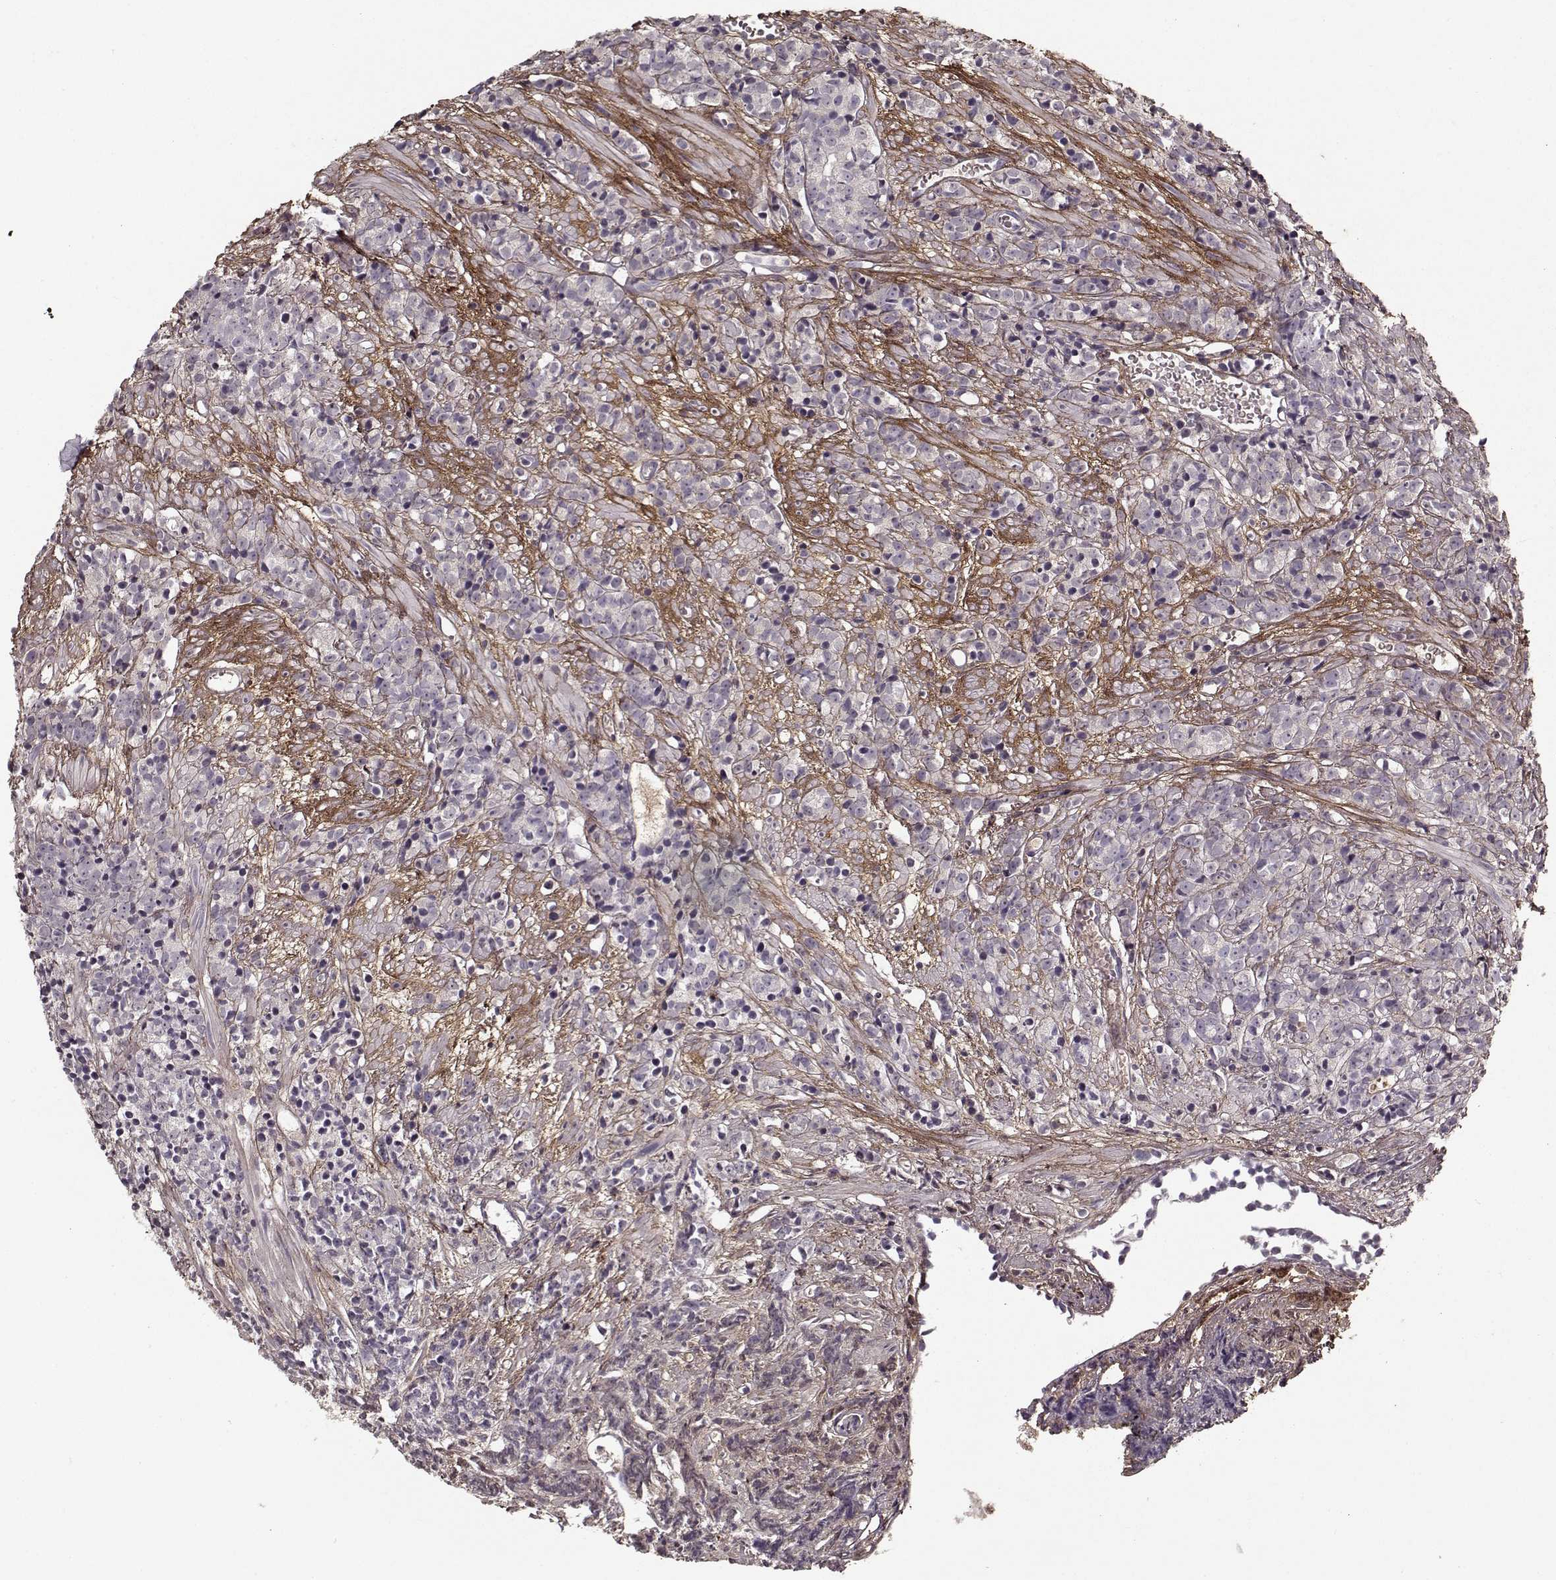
{"staining": {"intensity": "negative", "quantity": "none", "location": "none"}, "tissue": "prostate cancer", "cell_type": "Tumor cells", "image_type": "cancer", "snomed": [{"axis": "morphology", "description": "Adenocarcinoma, High grade"}, {"axis": "topography", "description": "Prostate"}], "caption": "DAB (3,3'-diaminobenzidine) immunohistochemical staining of prostate cancer shows no significant staining in tumor cells.", "gene": "LUM", "patient": {"sex": "male", "age": 81}}